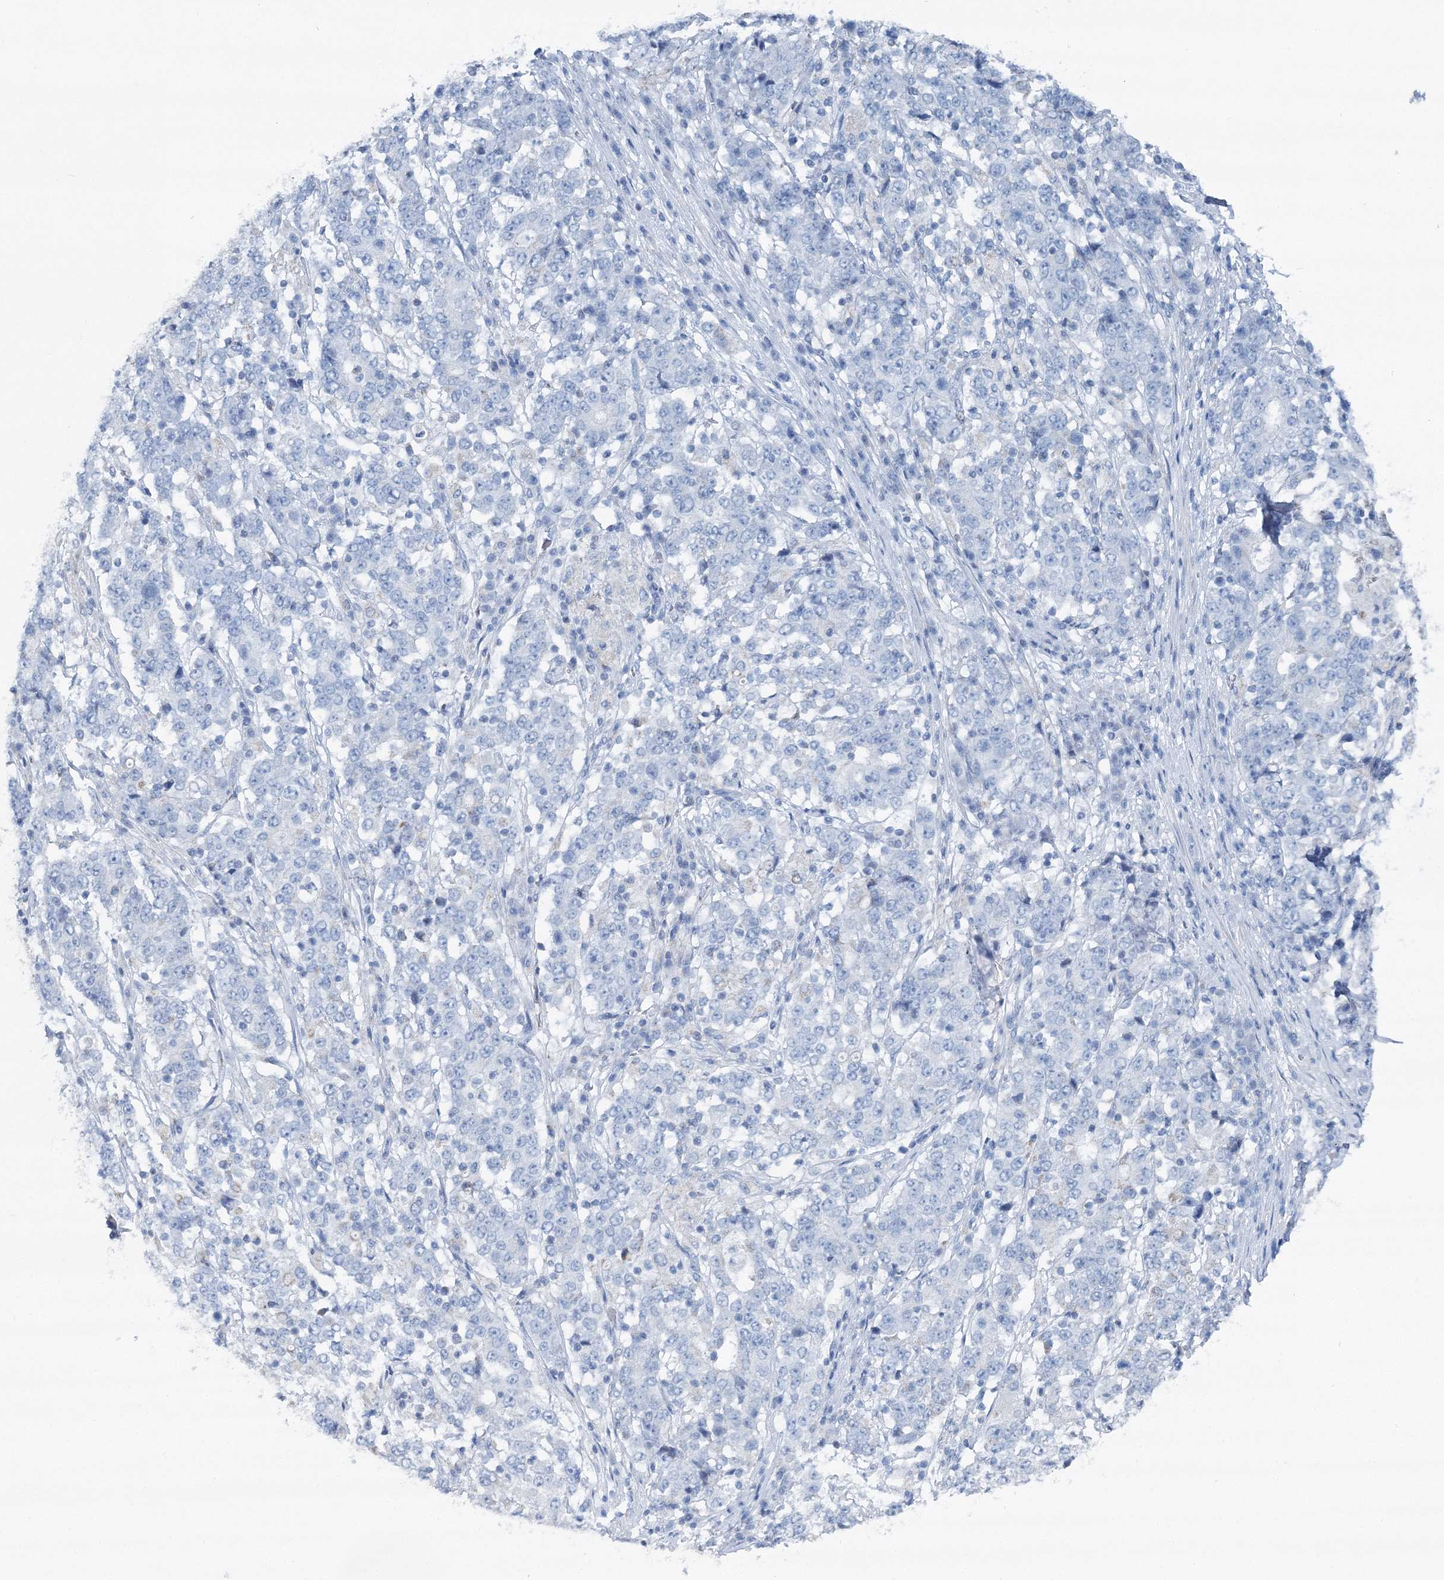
{"staining": {"intensity": "negative", "quantity": "none", "location": "none"}, "tissue": "stomach cancer", "cell_type": "Tumor cells", "image_type": "cancer", "snomed": [{"axis": "morphology", "description": "Adenocarcinoma, NOS"}, {"axis": "topography", "description": "Stomach"}], "caption": "This is an IHC image of human stomach cancer. There is no expression in tumor cells.", "gene": "GABARAPL2", "patient": {"sex": "male", "age": 59}}